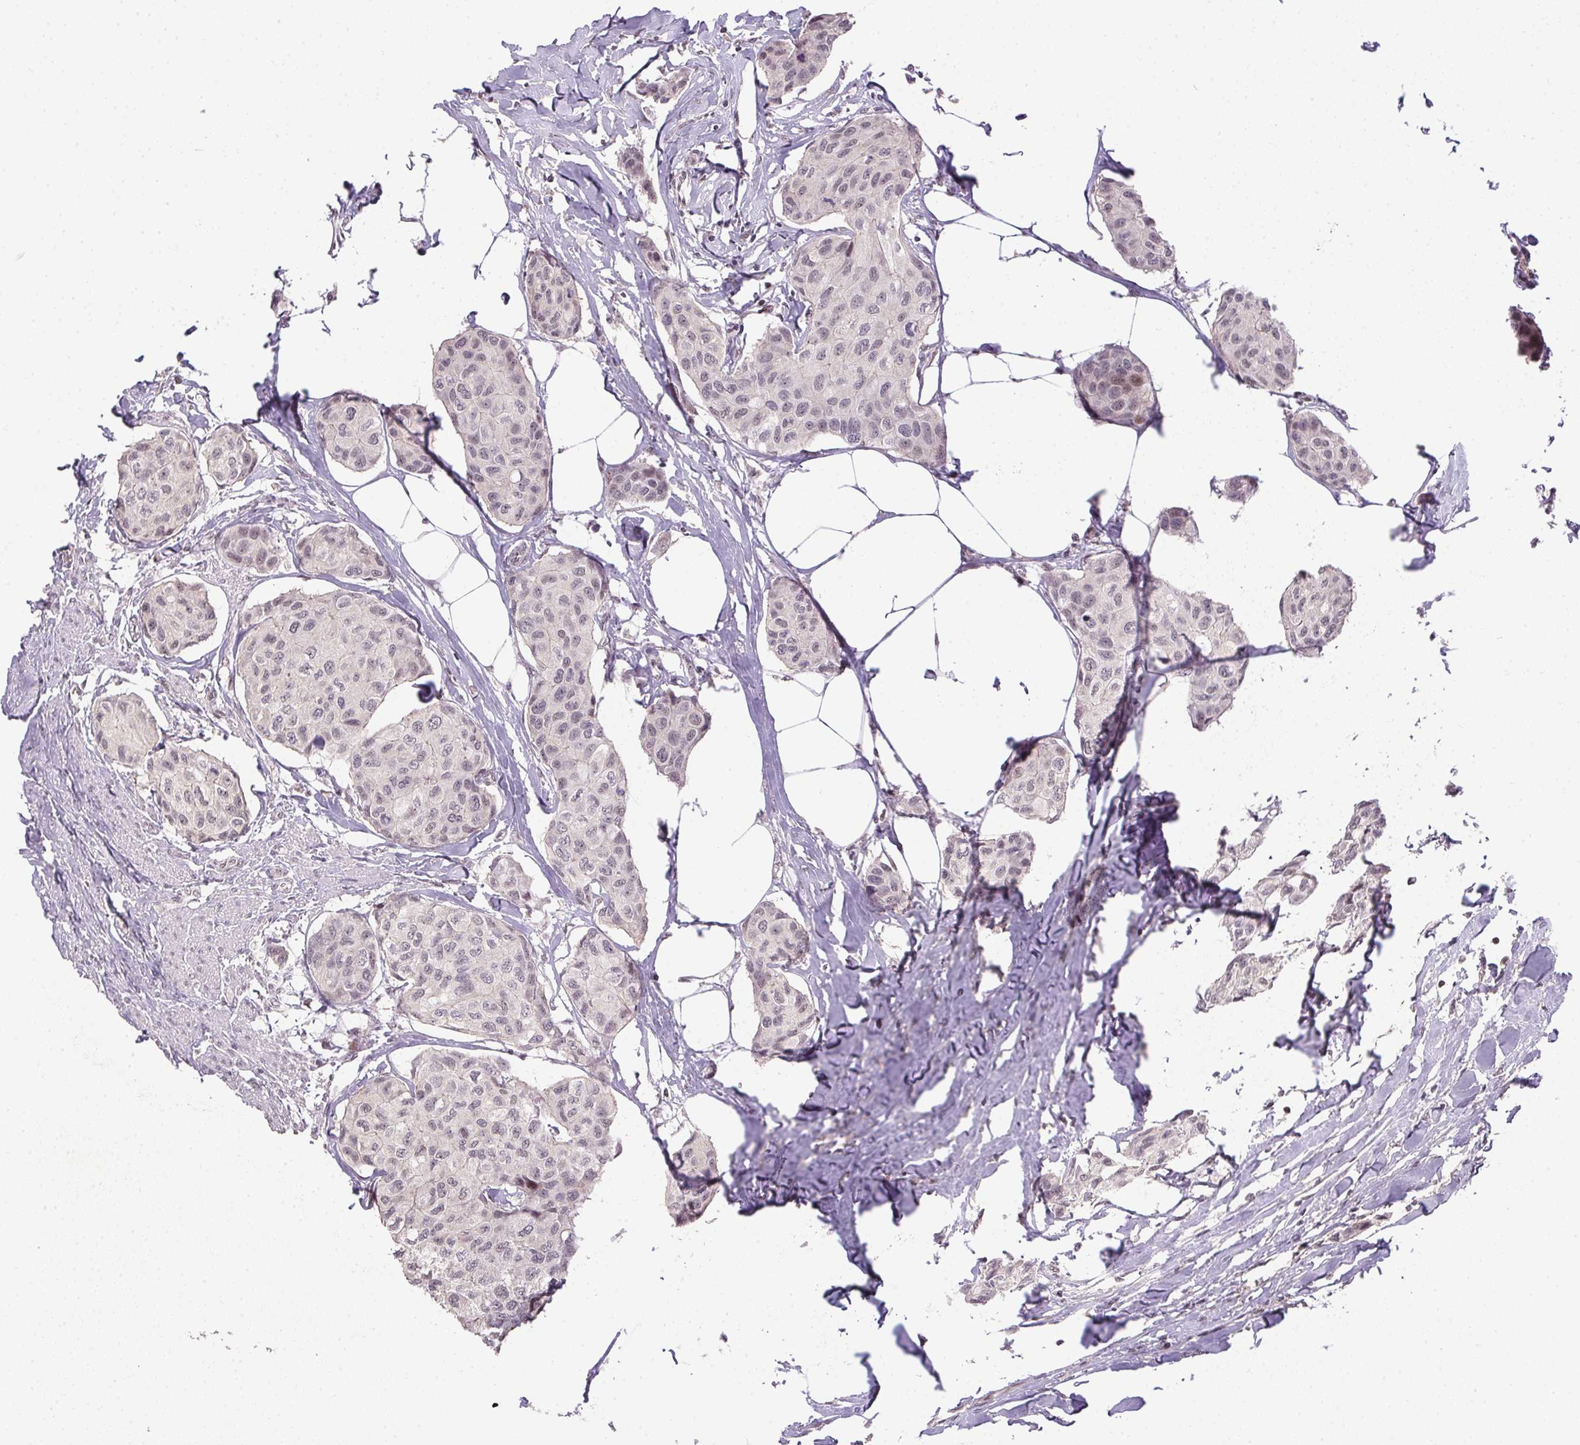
{"staining": {"intensity": "weak", "quantity": "<25%", "location": "nuclear"}, "tissue": "breast cancer", "cell_type": "Tumor cells", "image_type": "cancer", "snomed": [{"axis": "morphology", "description": "Duct carcinoma"}, {"axis": "topography", "description": "Breast"}], "caption": "Immunohistochemistry of human invasive ductal carcinoma (breast) displays no positivity in tumor cells.", "gene": "KDM4D", "patient": {"sex": "female", "age": 80}}